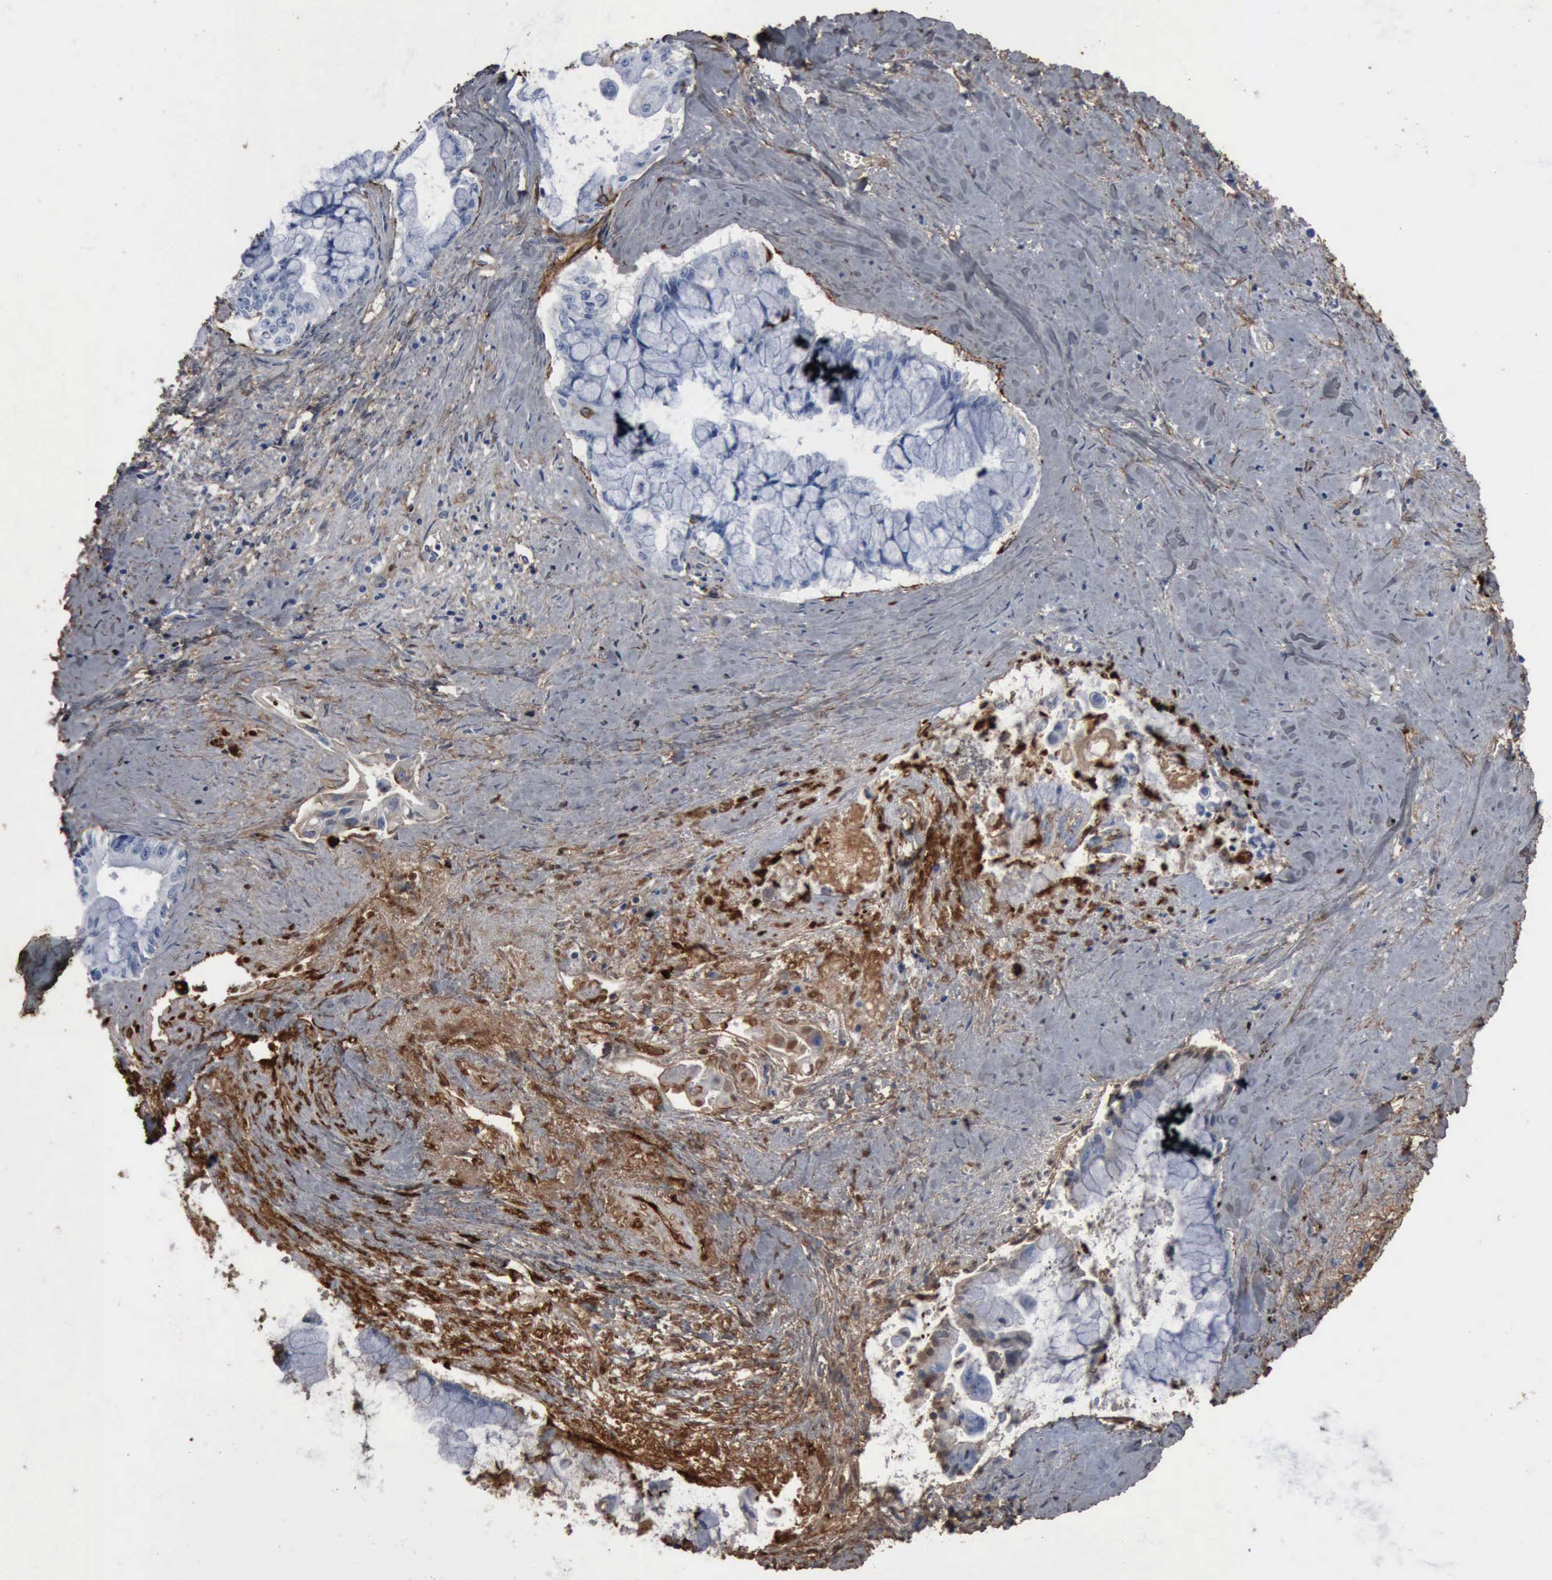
{"staining": {"intensity": "moderate", "quantity": "<25%", "location": "cytoplasmic/membranous"}, "tissue": "pancreatic cancer", "cell_type": "Tumor cells", "image_type": "cancer", "snomed": [{"axis": "morphology", "description": "Adenocarcinoma, NOS"}, {"axis": "topography", "description": "Pancreas"}], "caption": "Pancreatic cancer stained for a protein (brown) shows moderate cytoplasmic/membranous positive expression in about <25% of tumor cells.", "gene": "FN1", "patient": {"sex": "male", "age": 59}}